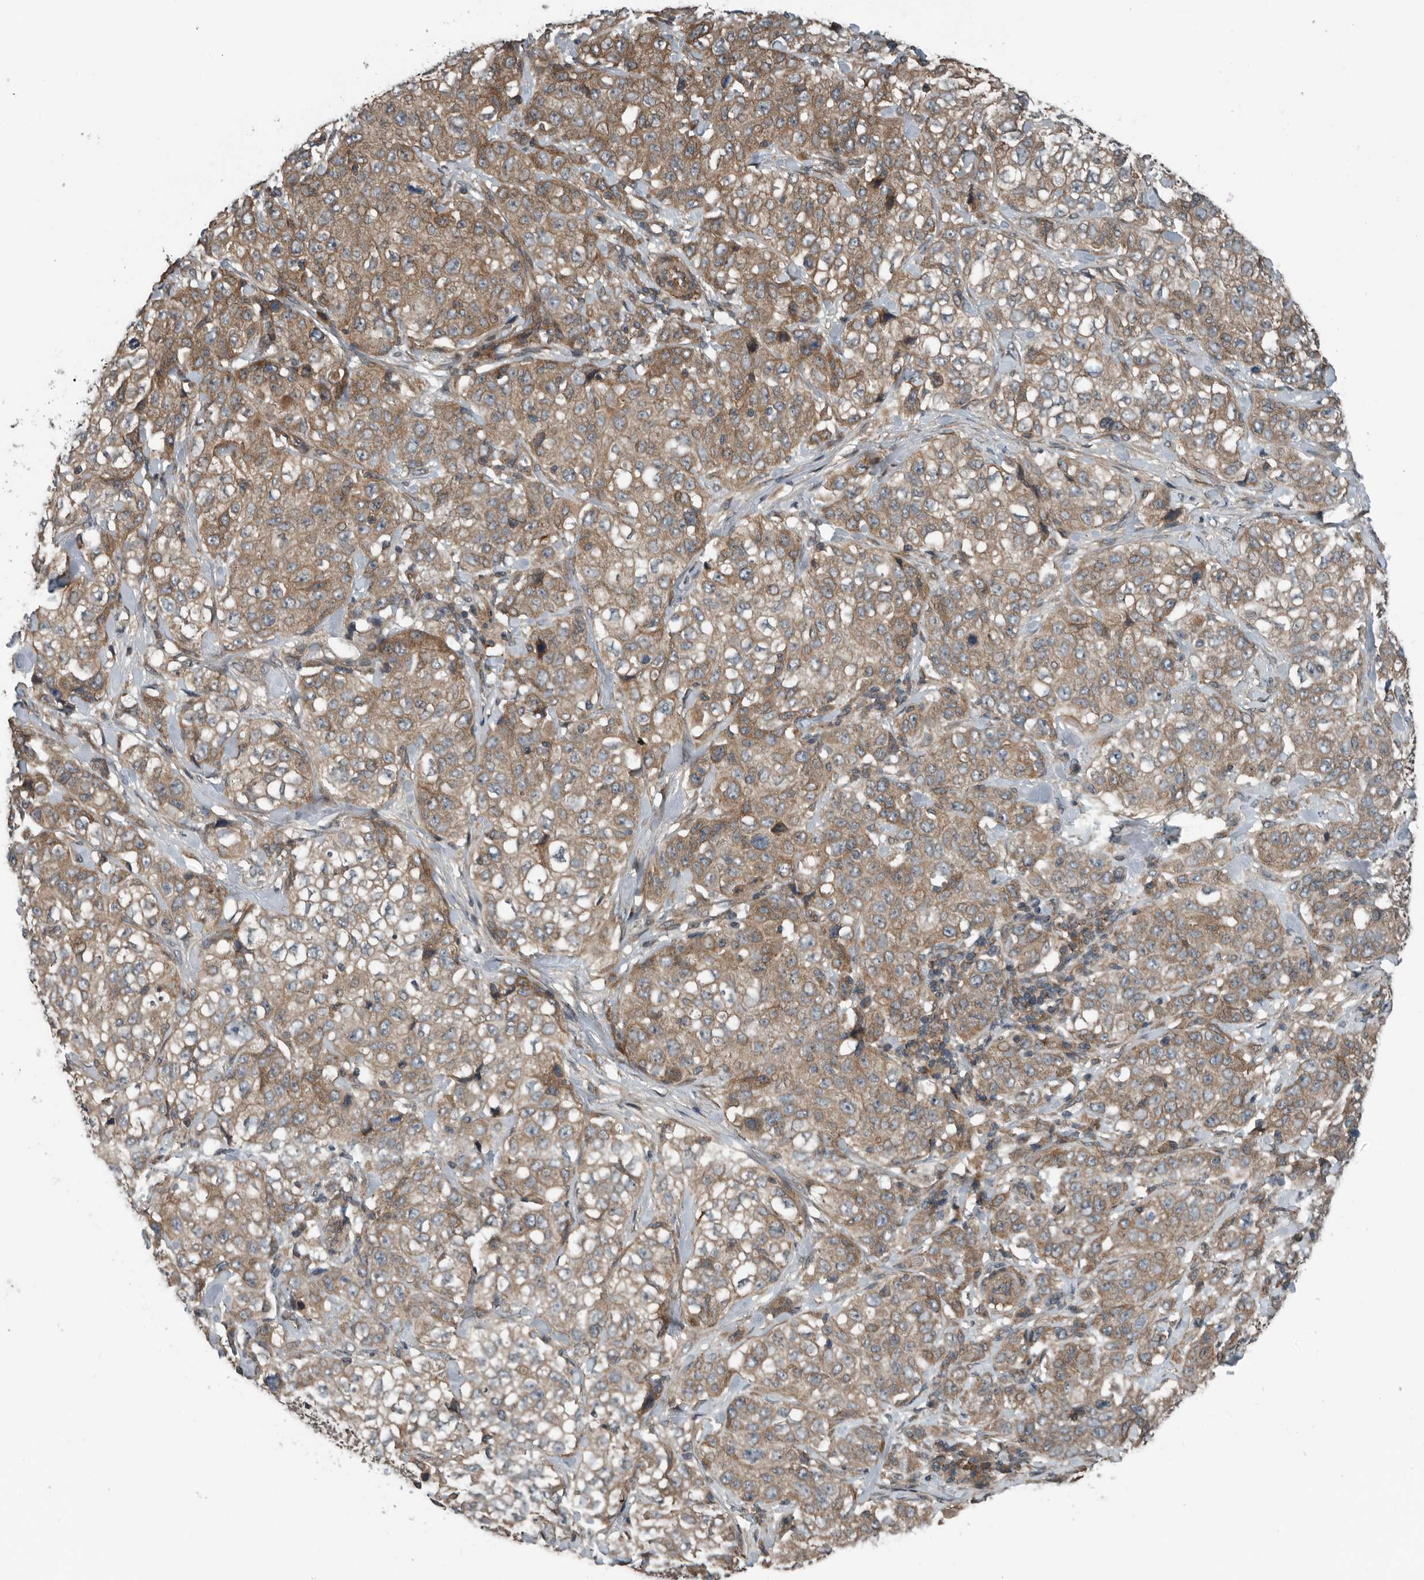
{"staining": {"intensity": "moderate", "quantity": ">75%", "location": "cytoplasmic/membranous"}, "tissue": "stomach cancer", "cell_type": "Tumor cells", "image_type": "cancer", "snomed": [{"axis": "morphology", "description": "Adenocarcinoma, NOS"}, {"axis": "topography", "description": "Stomach"}], "caption": "A brown stain labels moderate cytoplasmic/membranous positivity of a protein in stomach cancer tumor cells.", "gene": "AMFR", "patient": {"sex": "male", "age": 48}}